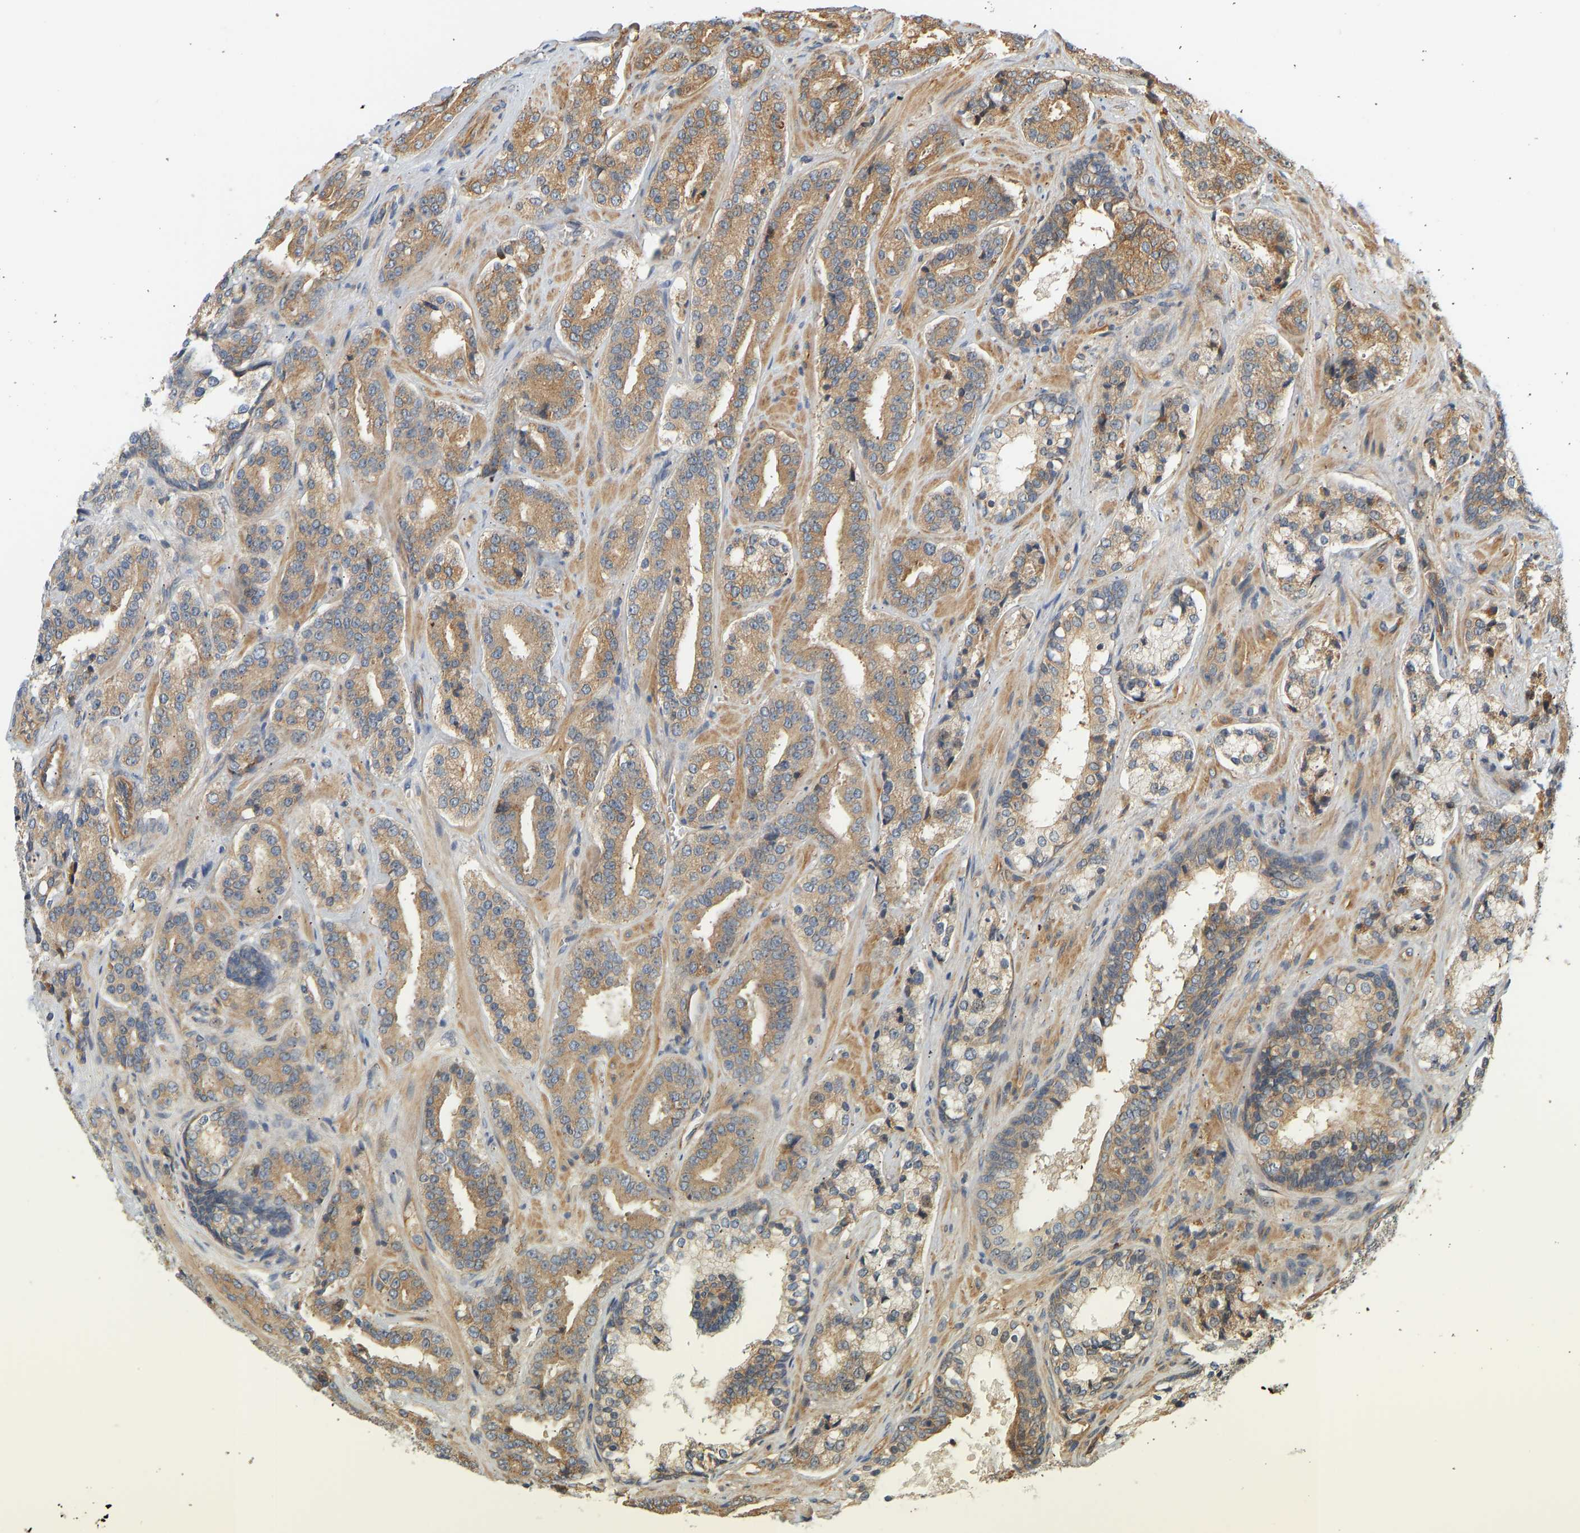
{"staining": {"intensity": "moderate", "quantity": ">75%", "location": "cytoplasmic/membranous"}, "tissue": "prostate cancer", "cell_type": "Tumor cells", "image_type": "cancer", "snomed": [{"axis": "morphology", "description": "Adenocarcinoma, High grade"}, {"axis": "topography", "description": "Prostate"}], "caption": "High-grade adenocarcinoma (prostate) stained with DAB IHC demonstrates medium levels of moderate cytoplasmic/membranous positivity in about >75% of tumor cells.", "gene": "CEP57", "patient": {"sex": "male", "age": 60}}